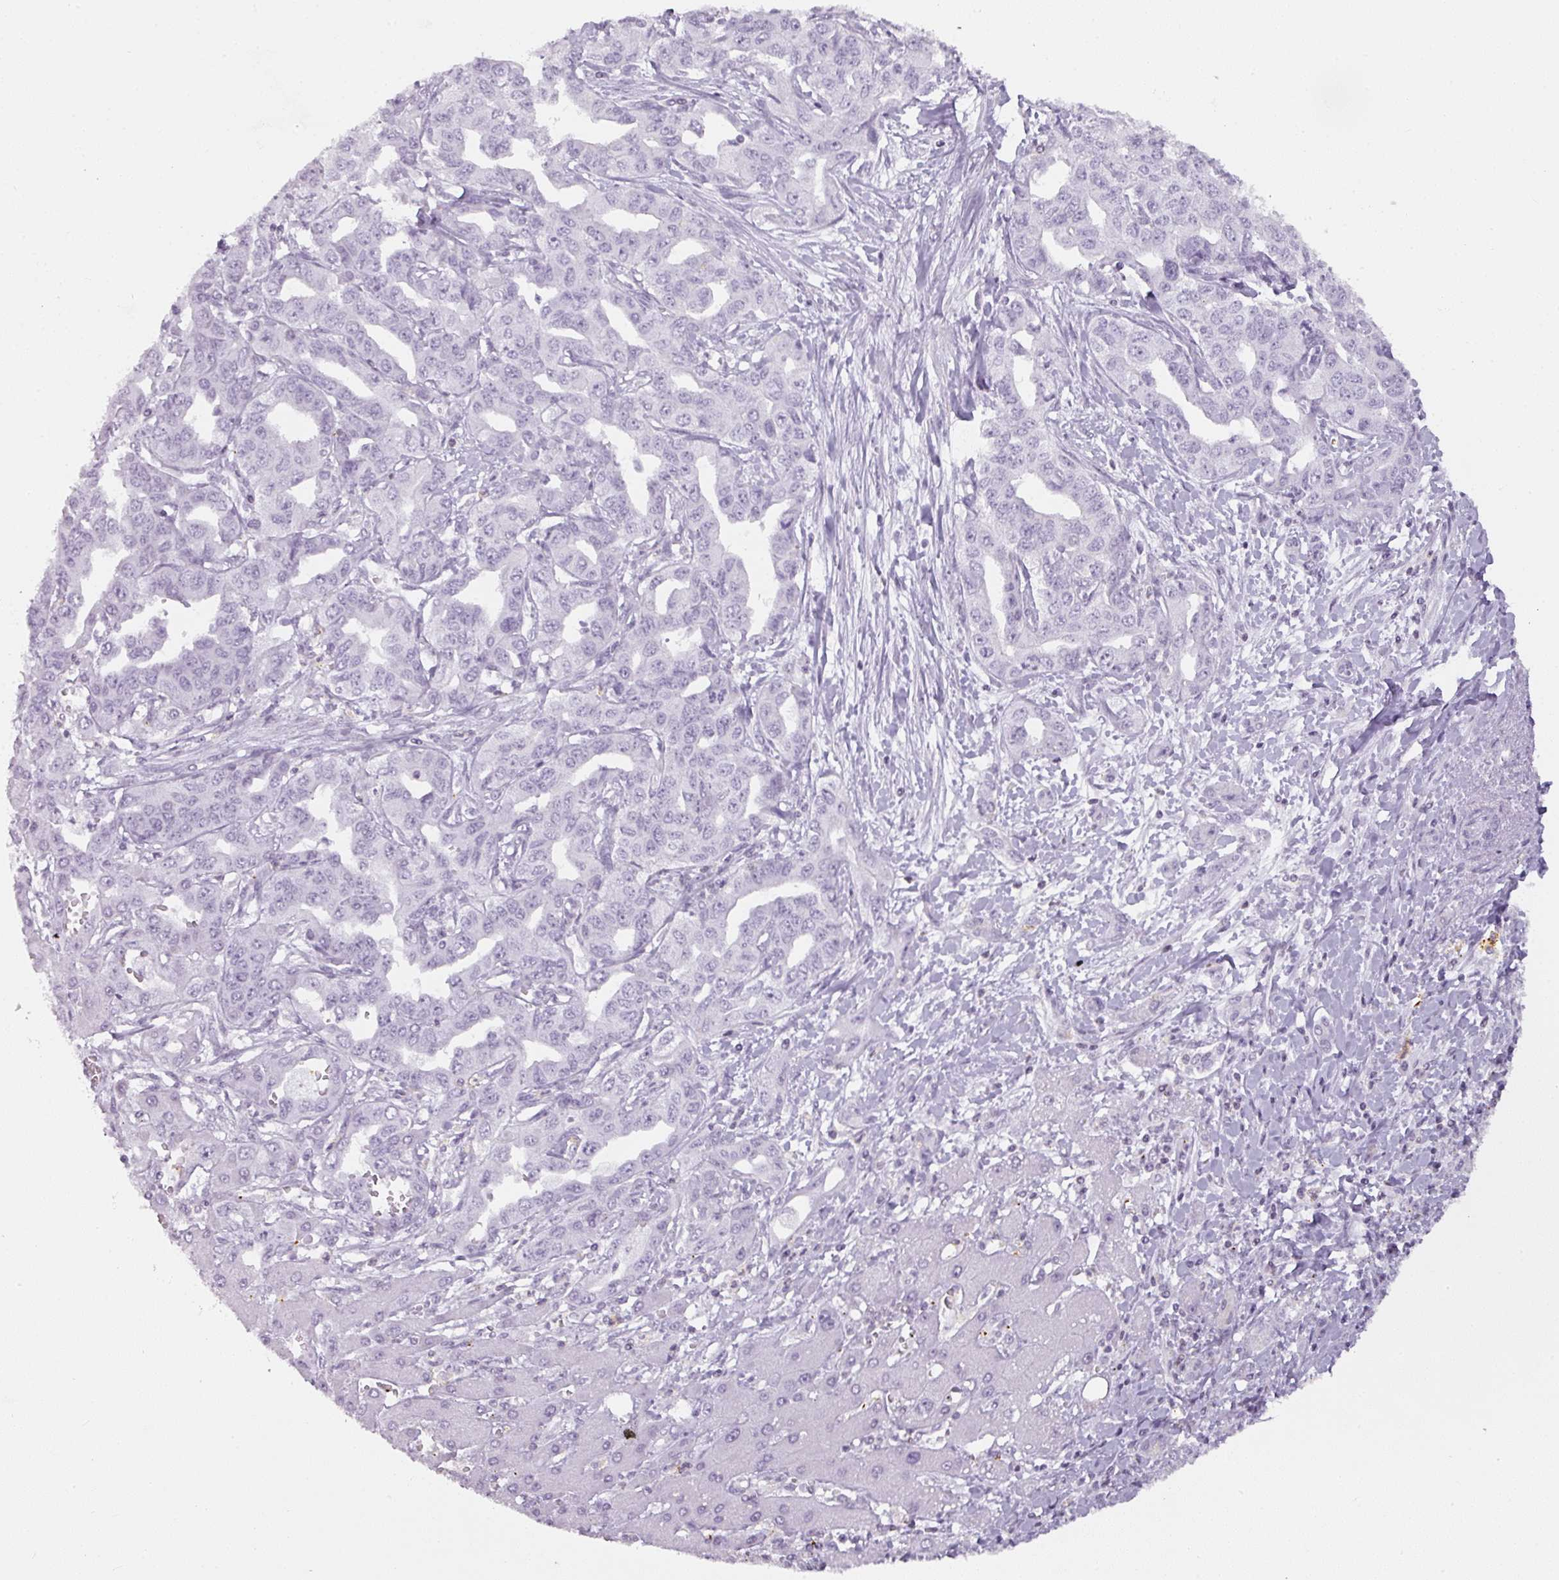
{"staining": {"intensity": "negative", "quantity": "none", "location": "none"}, "tissue": "liver cancer", "cell_type": "Tumor cells", "image_type": "cancer", "snomed": [{"axis": "morphology", "description": "Cholangiocarcinoma"}, {"axis": "topography", "description": "Liver"}], "caption": "This histopathology image is of liver cancer stained with immunohistochemistry to label a protein in brown with the nuclei are counter-stained blue. There is no expression in tumor cells. (DAB IHC visualized using brightfield microscopy, high magnification).", "gene": "TMEM42", "patient": {"sex": "male", "age": 59}}